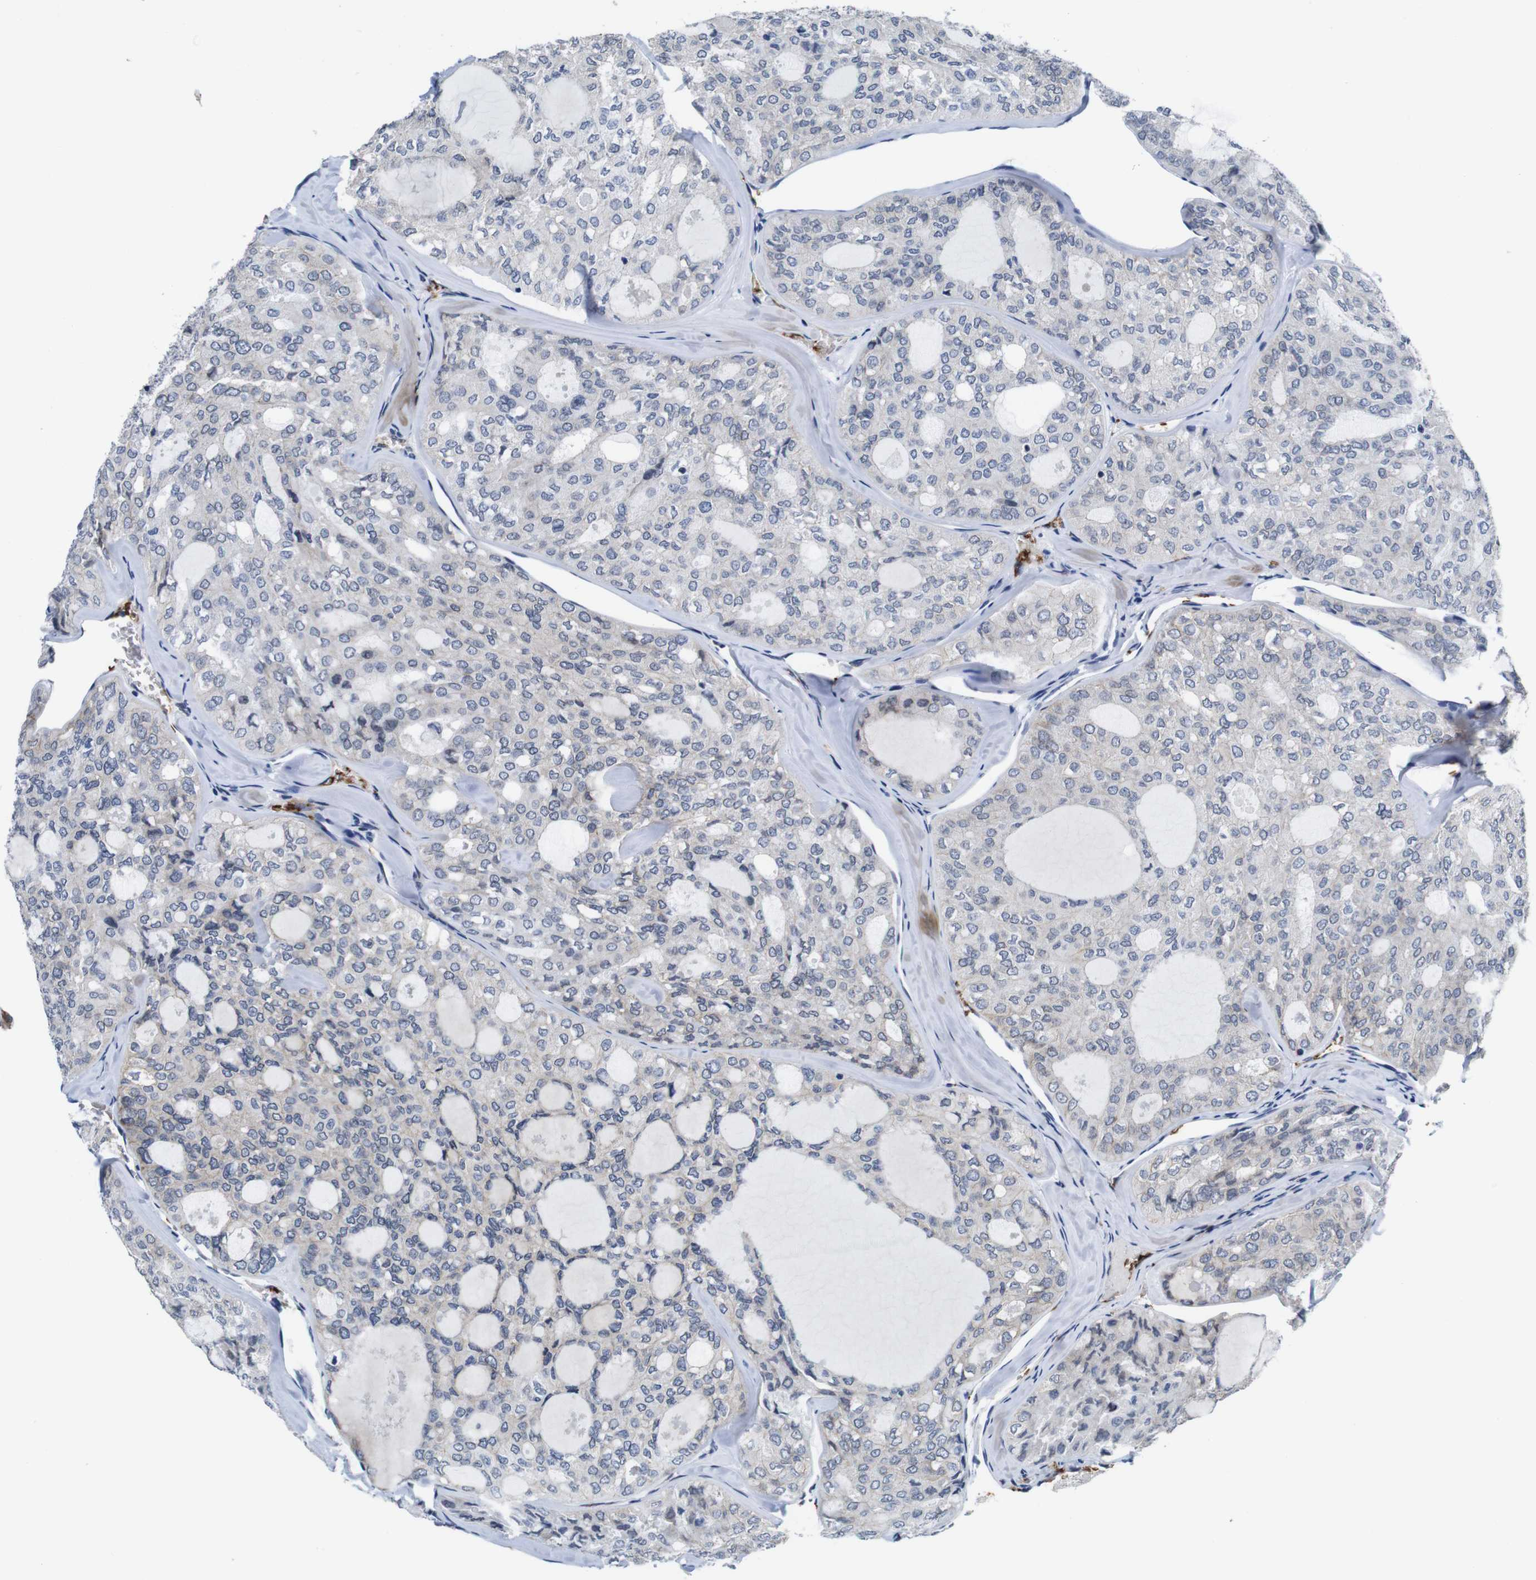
{"staining": {"intensity": "weak", "quantity": "<25%", "location": "cytoplasmic/membranous"}, "tissue": "thyroid cancer", "cell_type": "Tumor cells", "image_type": "cancer", "snomed": [{"axis": "morphology", "description": "Follicular adenoma carcinoma, NOS"}, {"axis": "topography", "description": "Thyroid gland"}], "caption": "This is an IHC image of human follicular adenoma carcinoma (thyroid). There is no expression in tumor cells.", "gene": "SOCS3", "patient": {"sex": "male", "age": 75}}